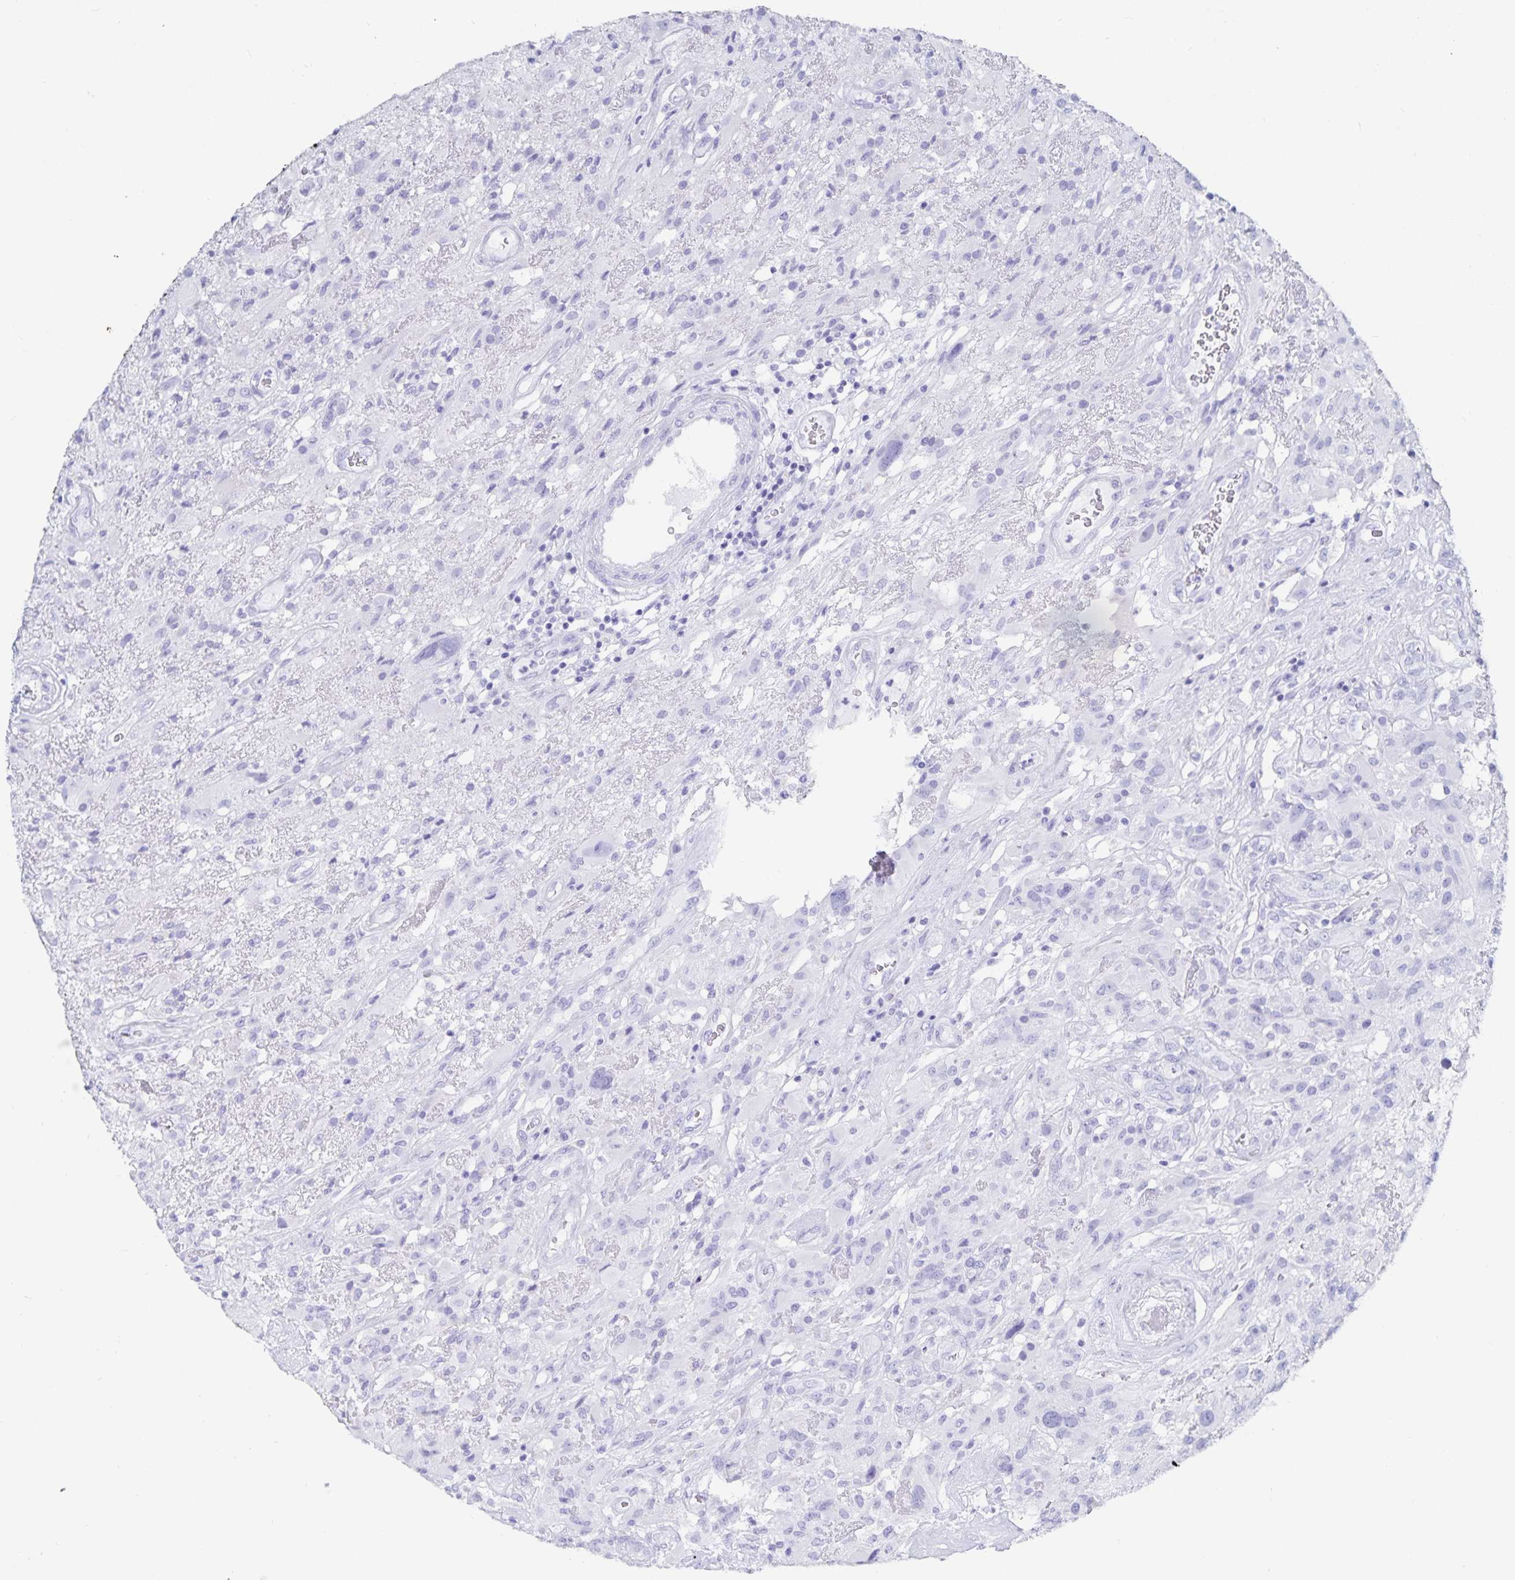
{"staining": {"intensity": "negative", "quantity": "none", "location": "none"}, "tissue": "glioma", "cell_type": "Tumor cells", "image_type": "cancer", "snomed": [{"axis": "morphology", "description": "Glioma, malignant, High grade"}, {"axis": "topography", "description": "Brain"}], "caption": "The photomicrograph exhibits no significant expression in tumor cells of malignant glioma (high-grade). (DAB IHC, high magnification).", "gene": "C19orf73", "patient": {"sex": "male", "age": 46}}